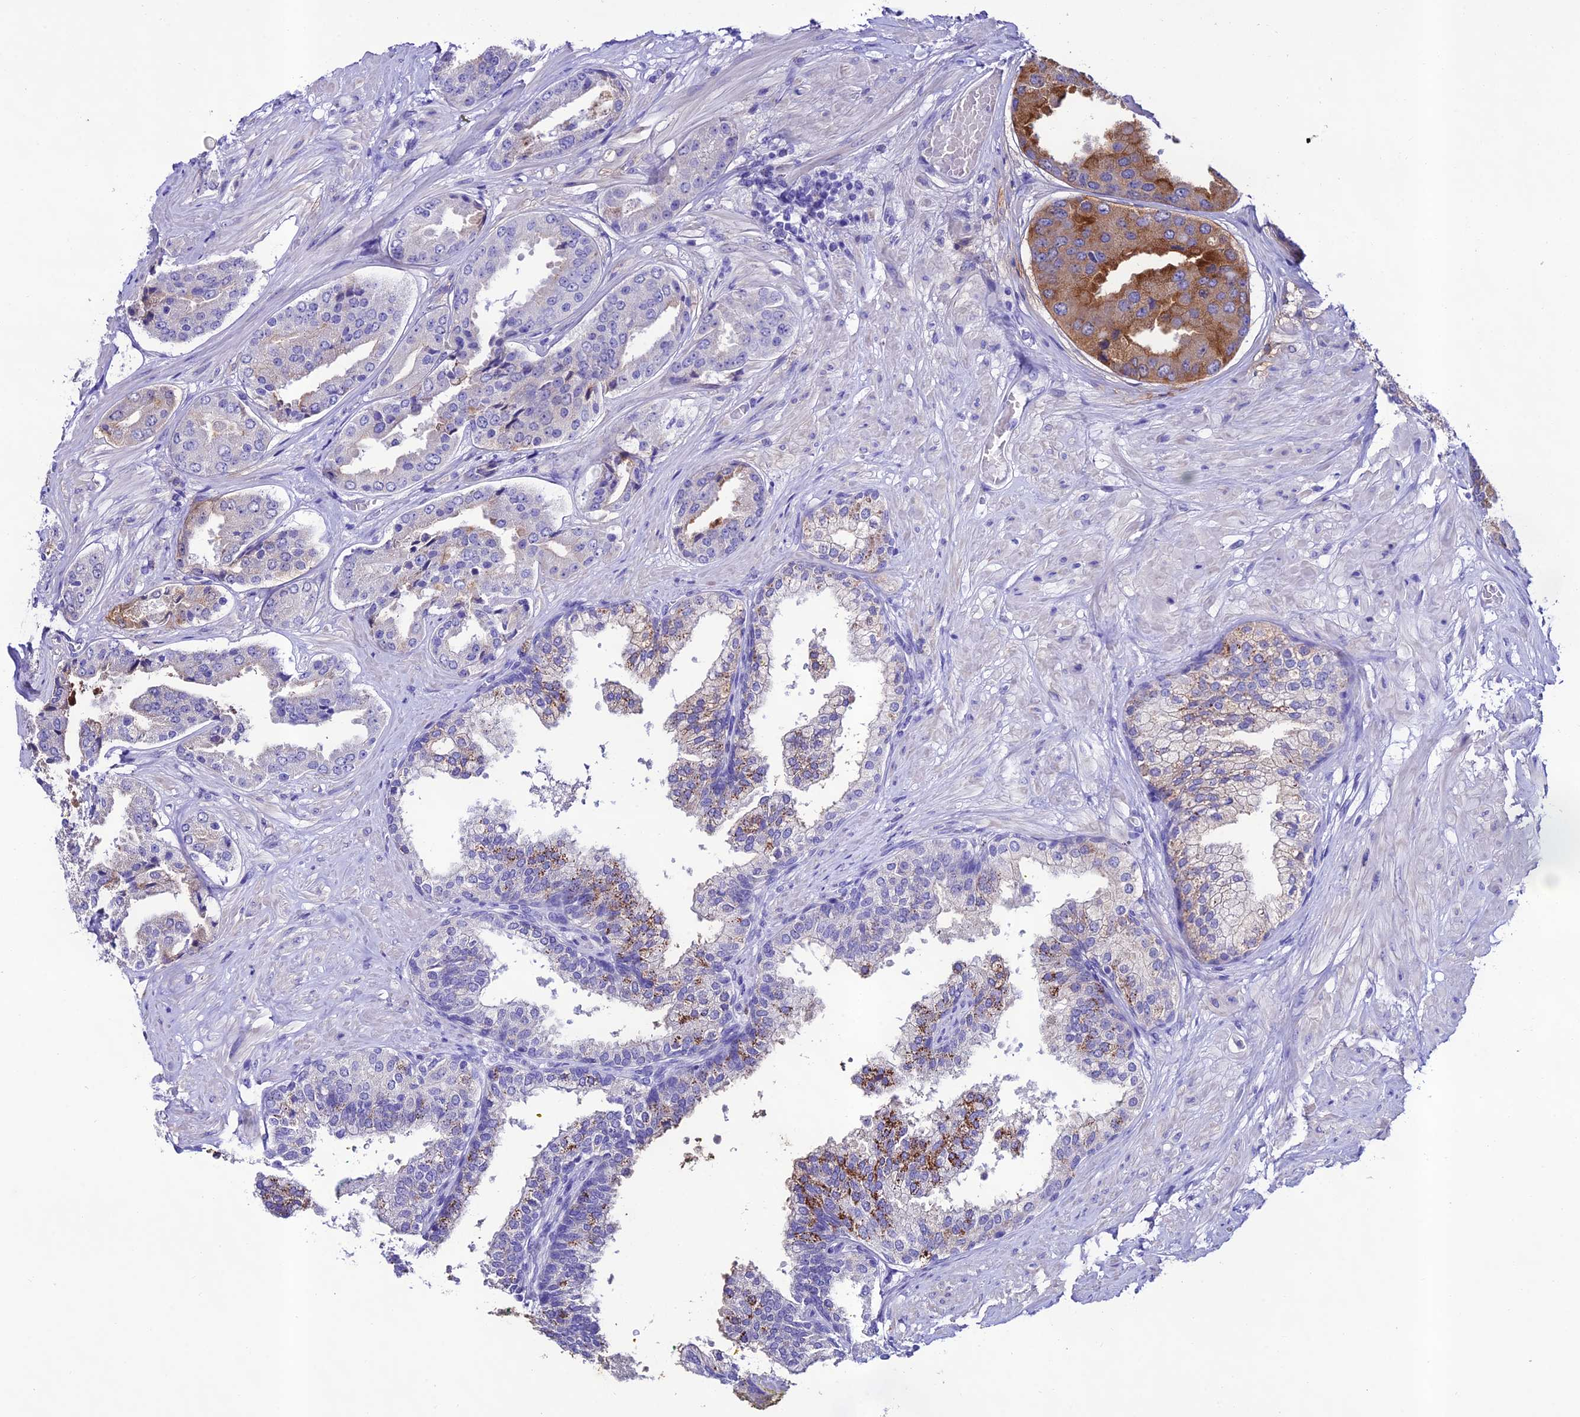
{"staining": {"intensity": "moderate", "quantity": "<25%", "location": "cytoplasmic/membranous"}, "tissue": "prostate cancer", "cell_type": "Tumor cells", "image_type": "cancer", "snomed": [{"axis": "morphology", "description": "Adenocarcinoma, High grade"}, {"axis": "topography", "description": "Prostate"}], "caption": "An immunohistochemistry (IHC) histopathology image of tumor tissue is shown. Protein staining in brown labels moderate cytoplasmic/membranous positivity in prostate cancer (adenocarcinoma (high-grade)) within tumor cells.", "gene": "NLRP6", "patient": {"sex": "male", "age": 63}}